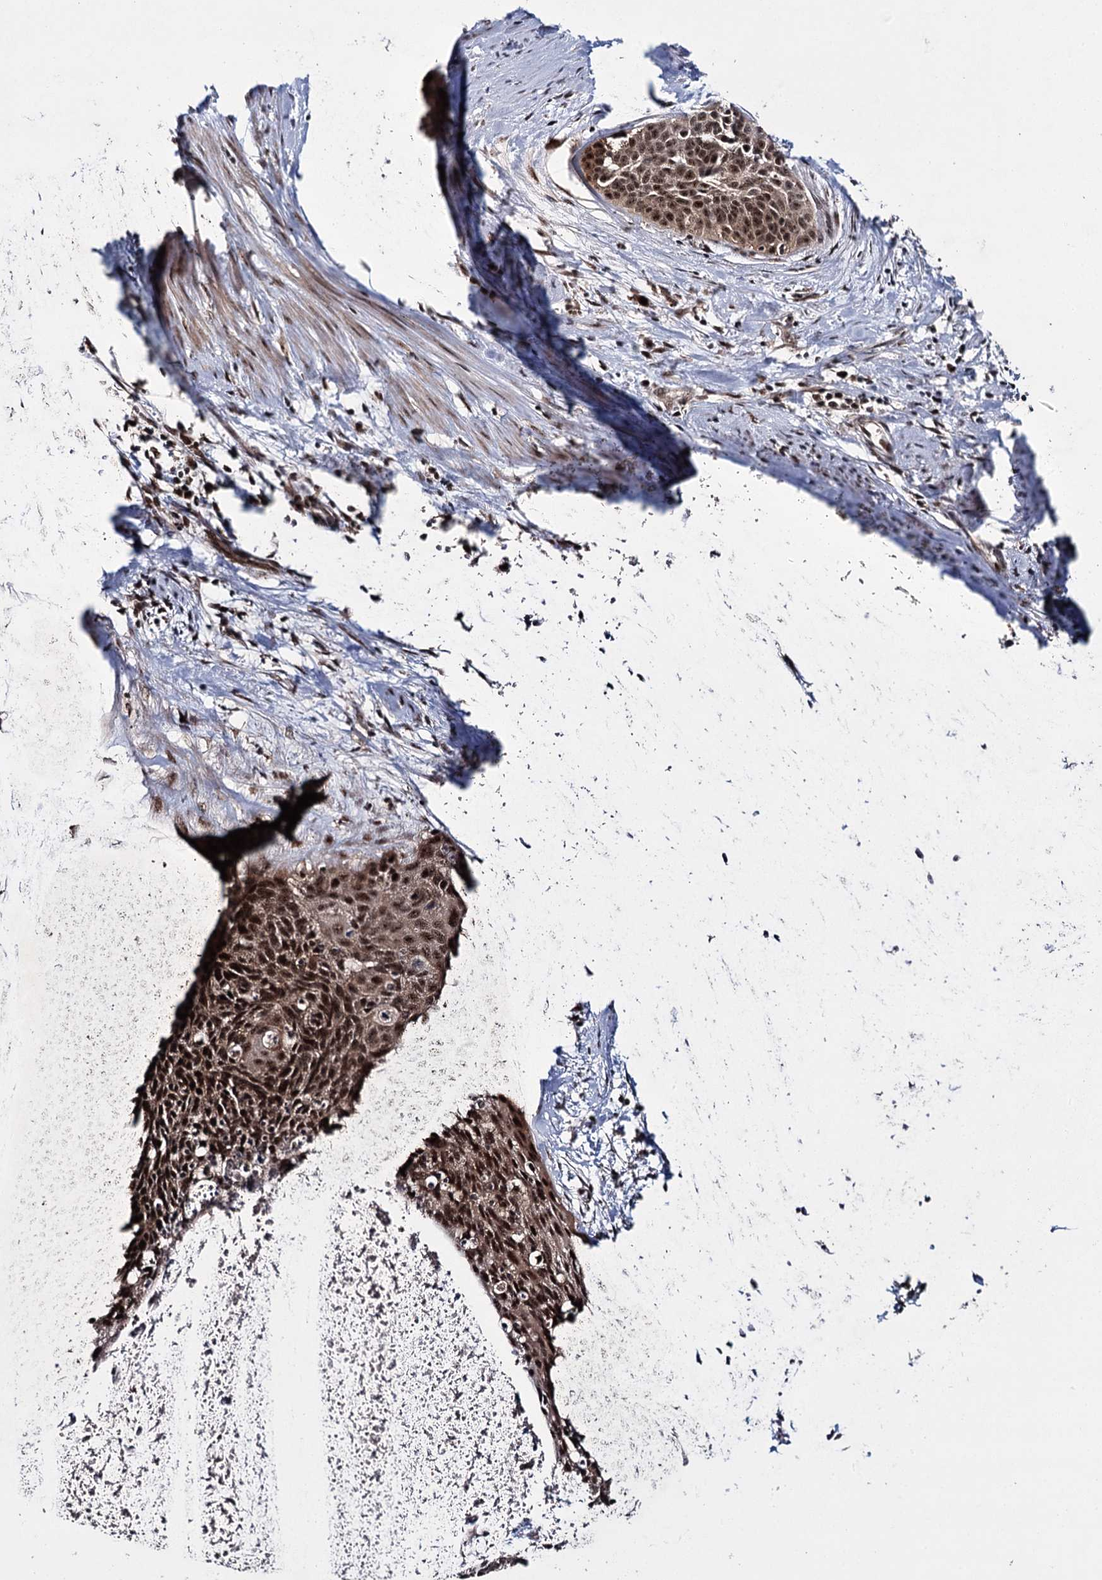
{"staining": {"intensity": "strong", "quantity": ">75%", "location": "nuclear"}, "tissue": "cervical cancer", "cell_type": "Tumor cells", "image_type": "cancer", "snomed": [{"axis": "morphology", "description": "Squamous cell carcinoma, NOS"}, {"axis": "topography", "description": "Cervix"}], "caption": "The micrograph reveals a brown stain indicating the presence of a protein in the nuclear of tumor cells in cervical cancer. (IHC, brightfield microscopy, high magnification).", "gene": "MKNK2", "patient": {"sex": "female", "age": 55}}